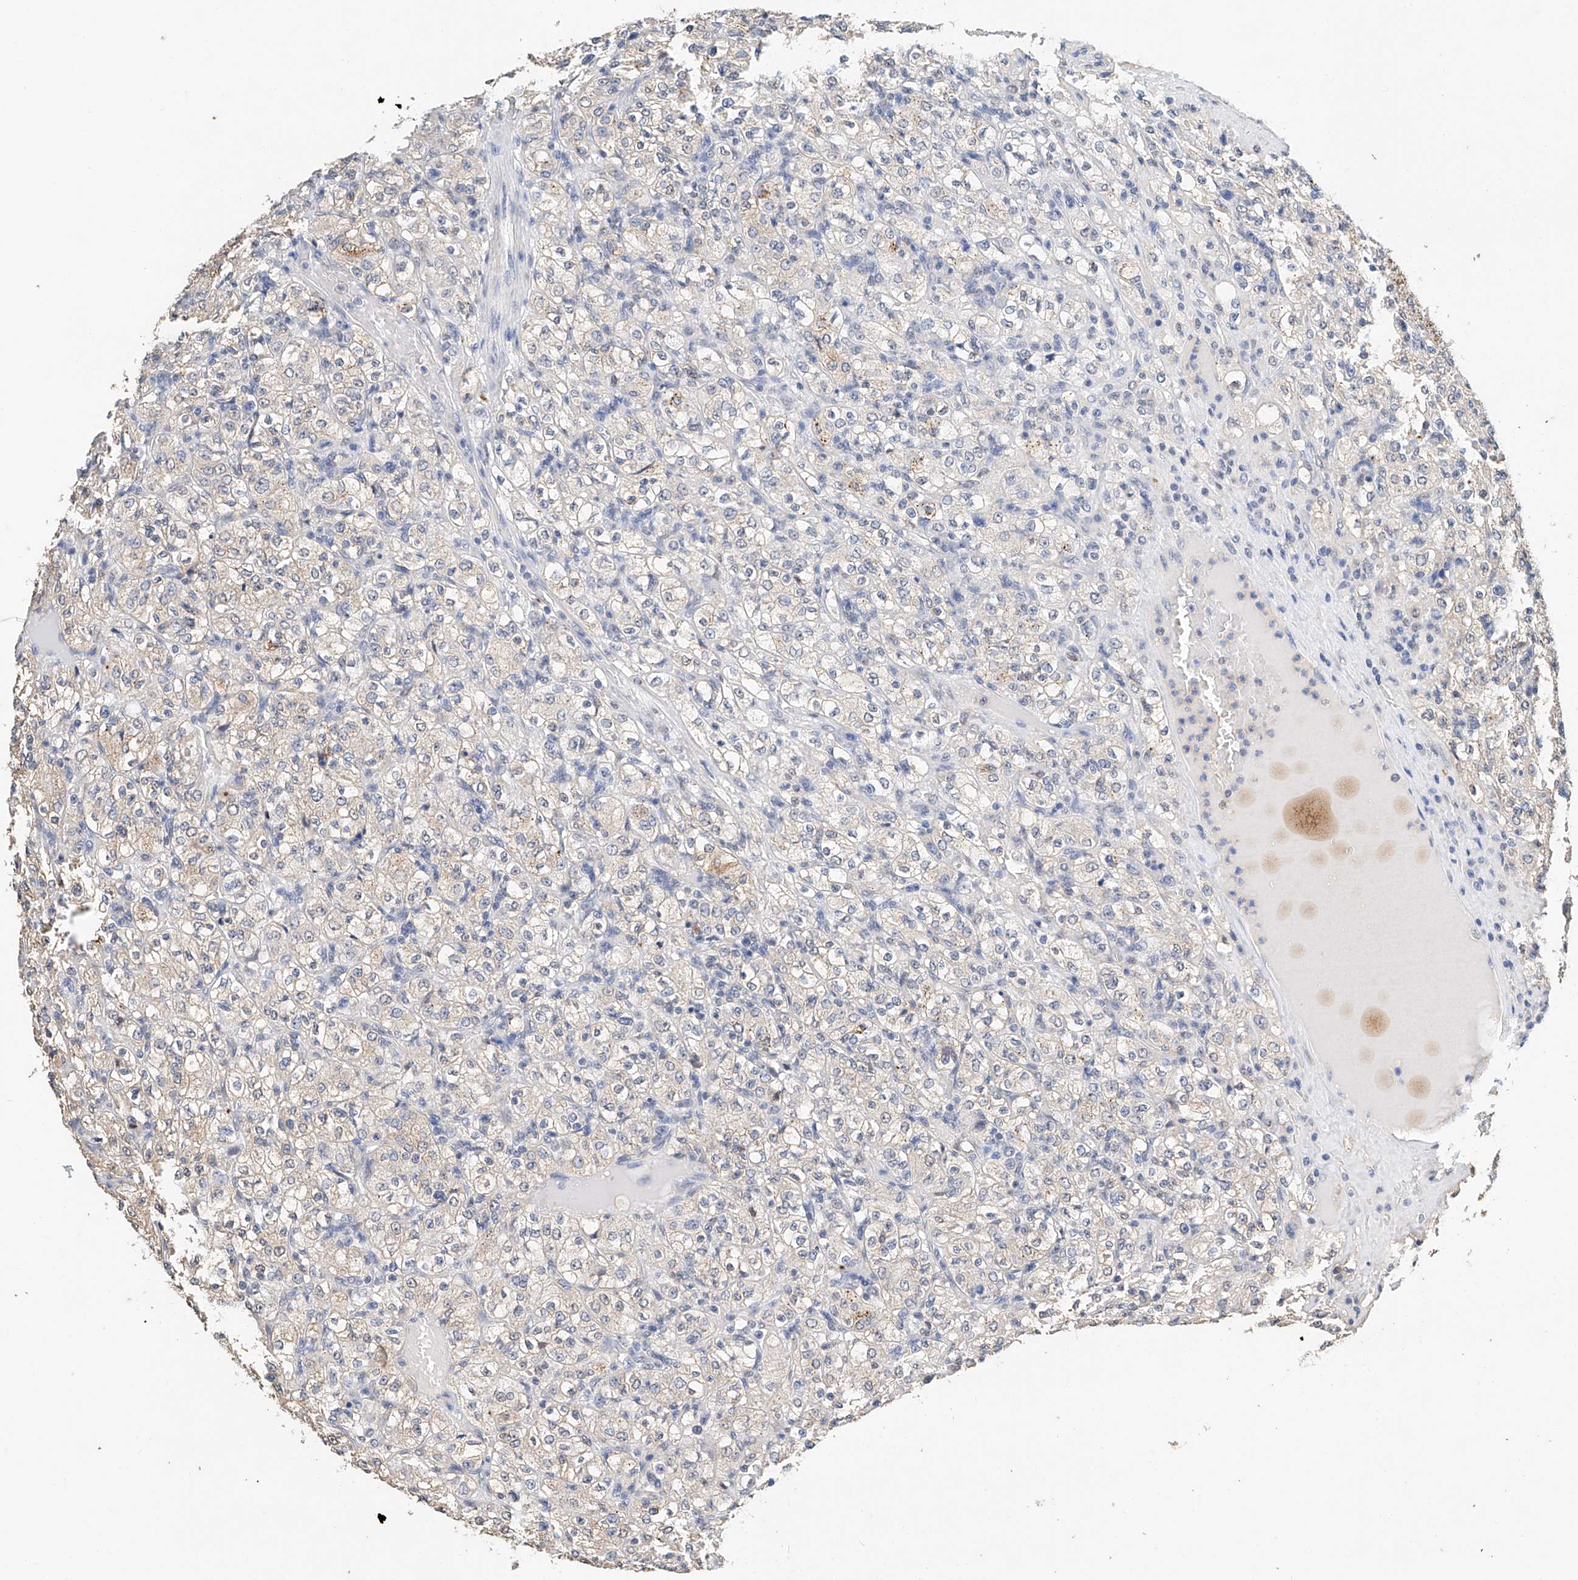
{"staining": {"intensity": "negative", "quantity": "none", "location": "none"}, "tissue": "renal cancer", "cell_type": "Tumor cells", "image_type": "cancer", "snomed": [{"axis": "morphology", "description": "Normal tissue, NOS"}, {"axis": "morphology", "description": "Adenocarcinoma, NOS"}, {"axis": "topography", "description": "Kidney"}], "caption": "High magnification brightfield microscopy of renal adenocarcinoma stained with DAB (brown) and counterstained with hematoxylin (blue): tumor cells show no significant positivity.", "gene": "CTDP1", "patient": {"sex": "female", "age": 72}}